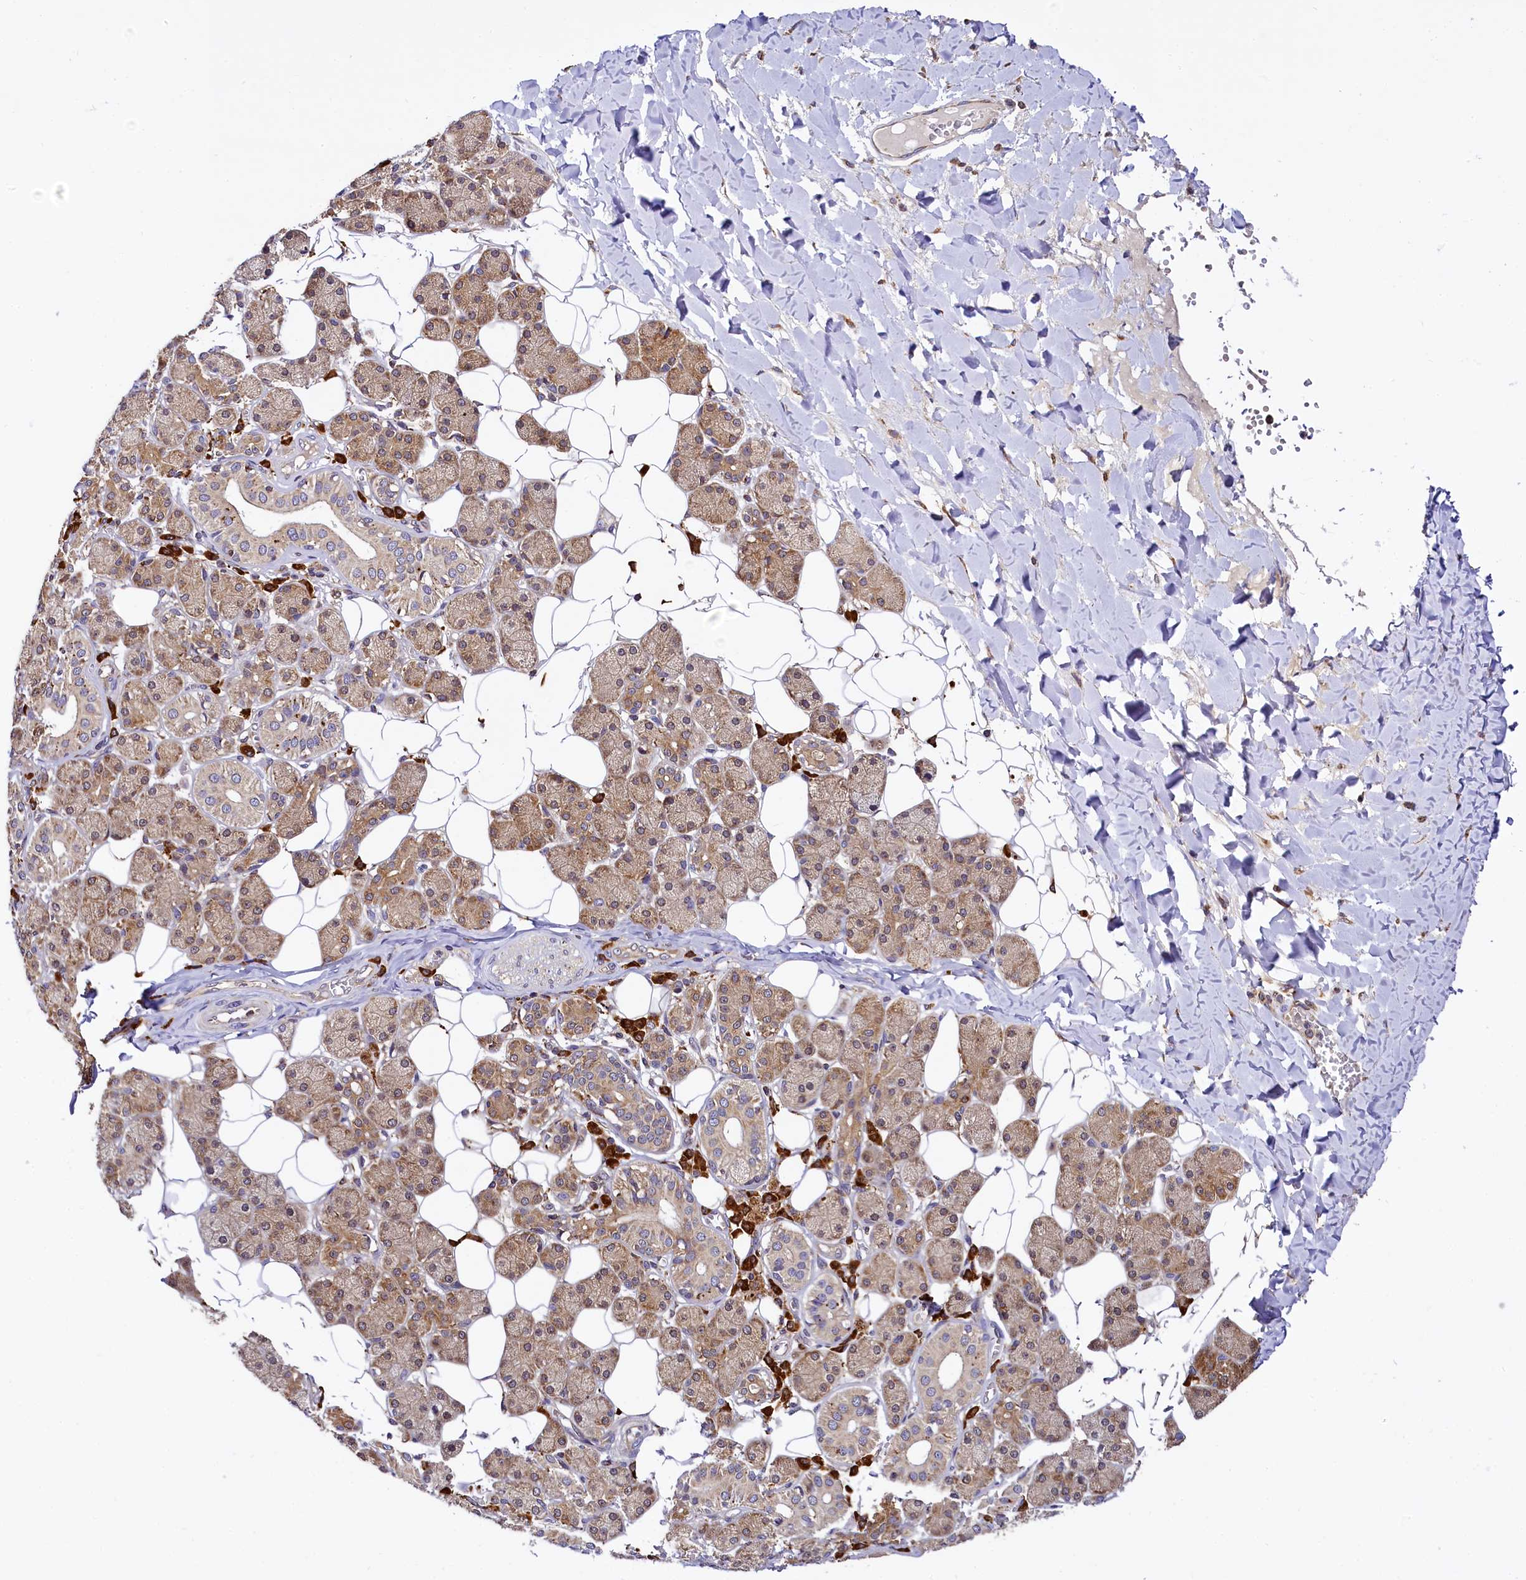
{"staining": {"intensity": "strong", "quantity": ">75%", "location": "cytoplasmic/membranous"}, "tissue": "salivary gland", "cell_type": "Glandular cells", "image_type": "normal", "snomed": [{"axis": "morphology", "description": "Normal tissue, NOS"}, {"axis": "topography", "description": "Salivary gland"}], "caption": "Immunohistochemical staining of unremarkable salivary gland displays high levels of strong cytoplasmic/membranous expression in approximately >75% of glandular cells.", "gene": "UFM1", "patient": {"sex": "female", "age": 33}}